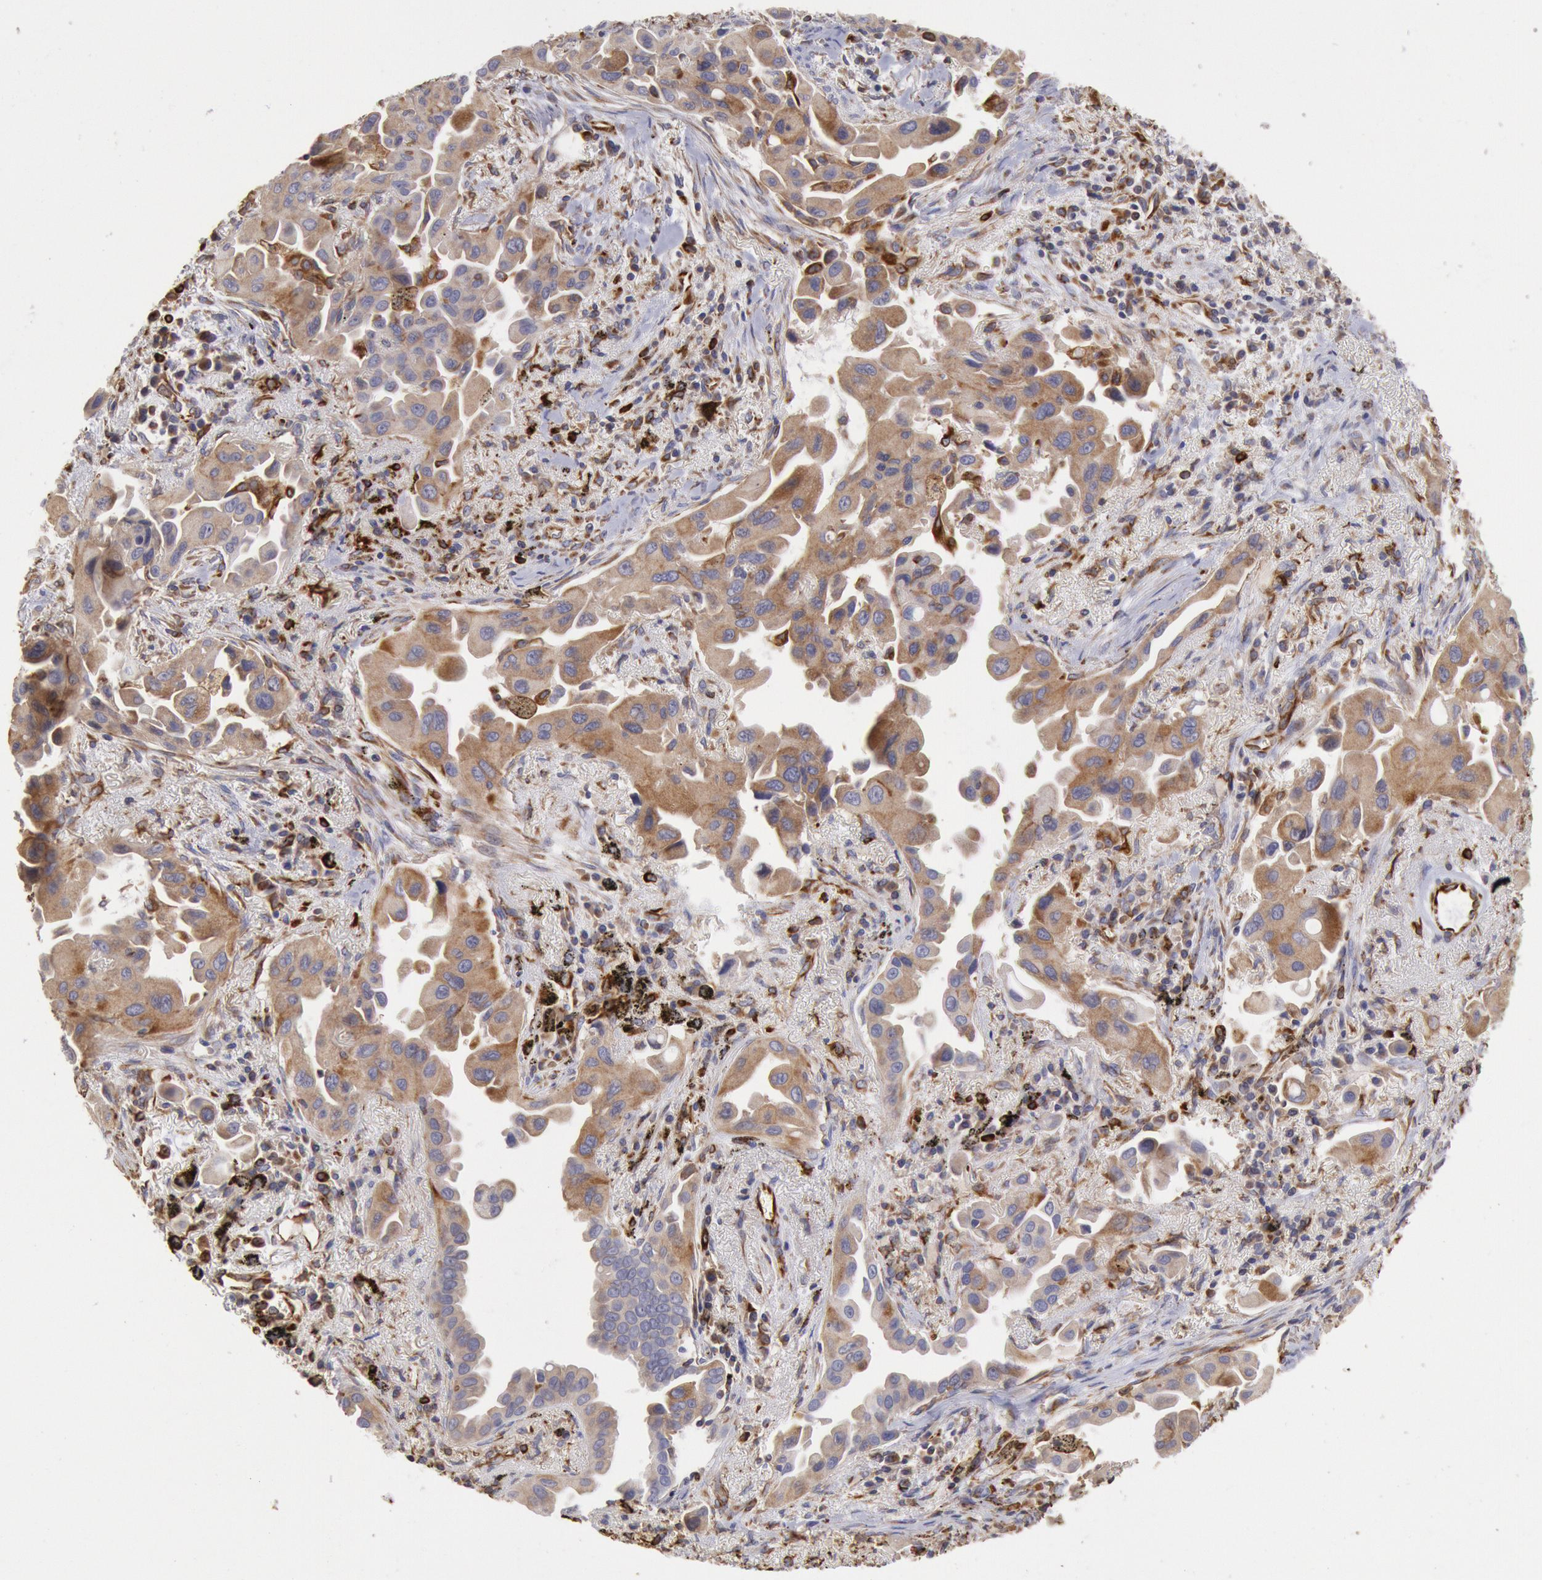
{"staining": {"intensity": "weak", "quantity": ">75%", "location": "cytoplasmic/membranous"}, "tissue": "lung cancer", "cell_type": "Tumor cells", "image_type": "cancer", "snomed": [{"axis": "morphology", "description": "Adenocarcinoma, NOS"}, {"axis": "topography", "description": "Lung"}], "caption": "IHC image of neoplastic tissue: lung cancer stained using immunohistochemistry exhibits low levels of weak protein expression localized specifically in the cytoplasmic/membranous of tumor cells, appearing as a cytoplasmic/membranous brown color.", "gene": "RNF139", "patient": {"sex": "male", "age": 68}}